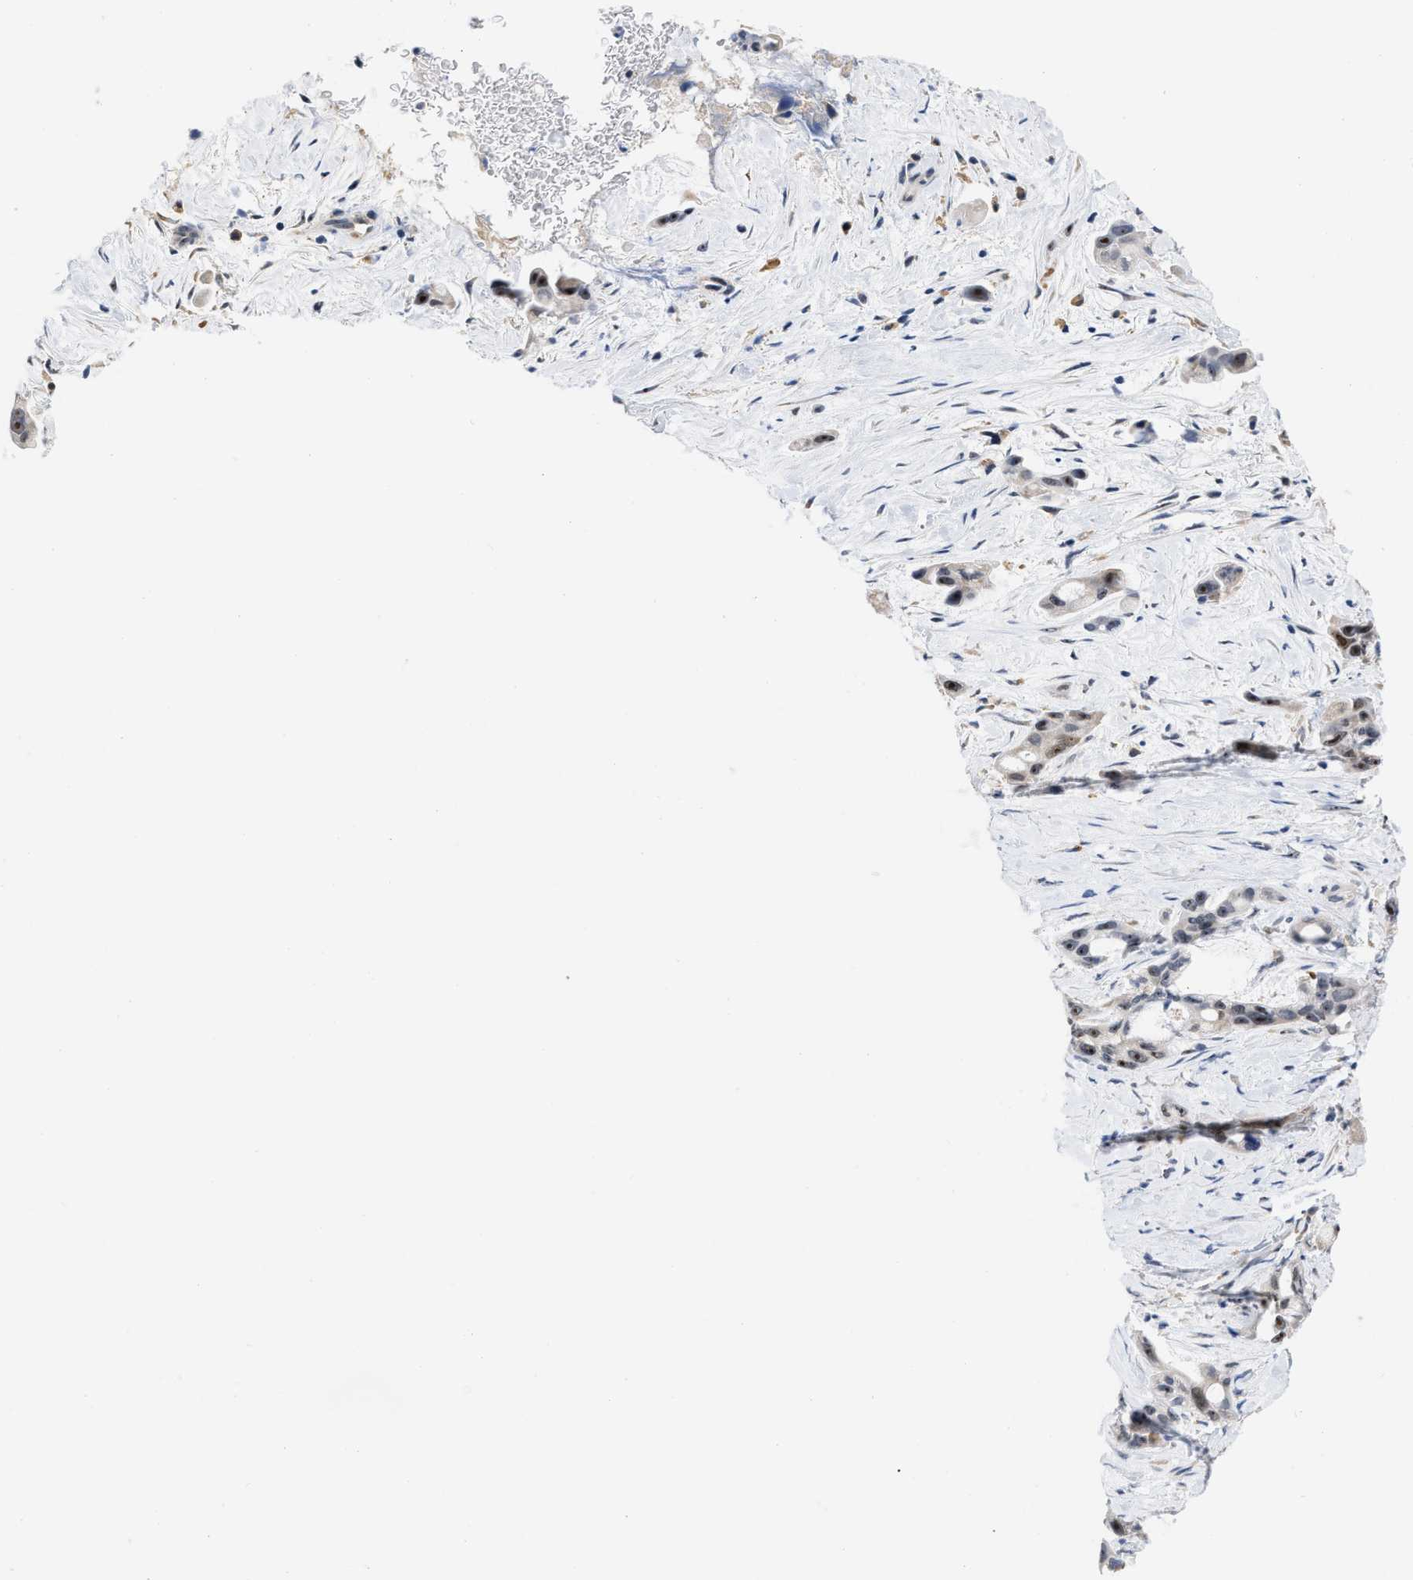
{"staining": {"intensity": "moderate", "quantity": "25%-75%", "location": "nuclear"}, "tissue": "pancreatic cancer", "cell_type": "Tumor cells", "image_type": "cancer", "snomed": [{"axis": "morphology", "description": "Adenocarcinoma, NOS"}, {"axis": "topography", "description": "Pancreas"}], "caption": "This histopathology image displays pancreatic cancer (adenocarcinoma) stained with IHC to label a protein in brown. The nuclear of tumor cells show moderate positivity for the protein. Nuclei are counter-stained blue.", "gene": "ELAC2", "patient": {"sex": "male", "age": 53}}